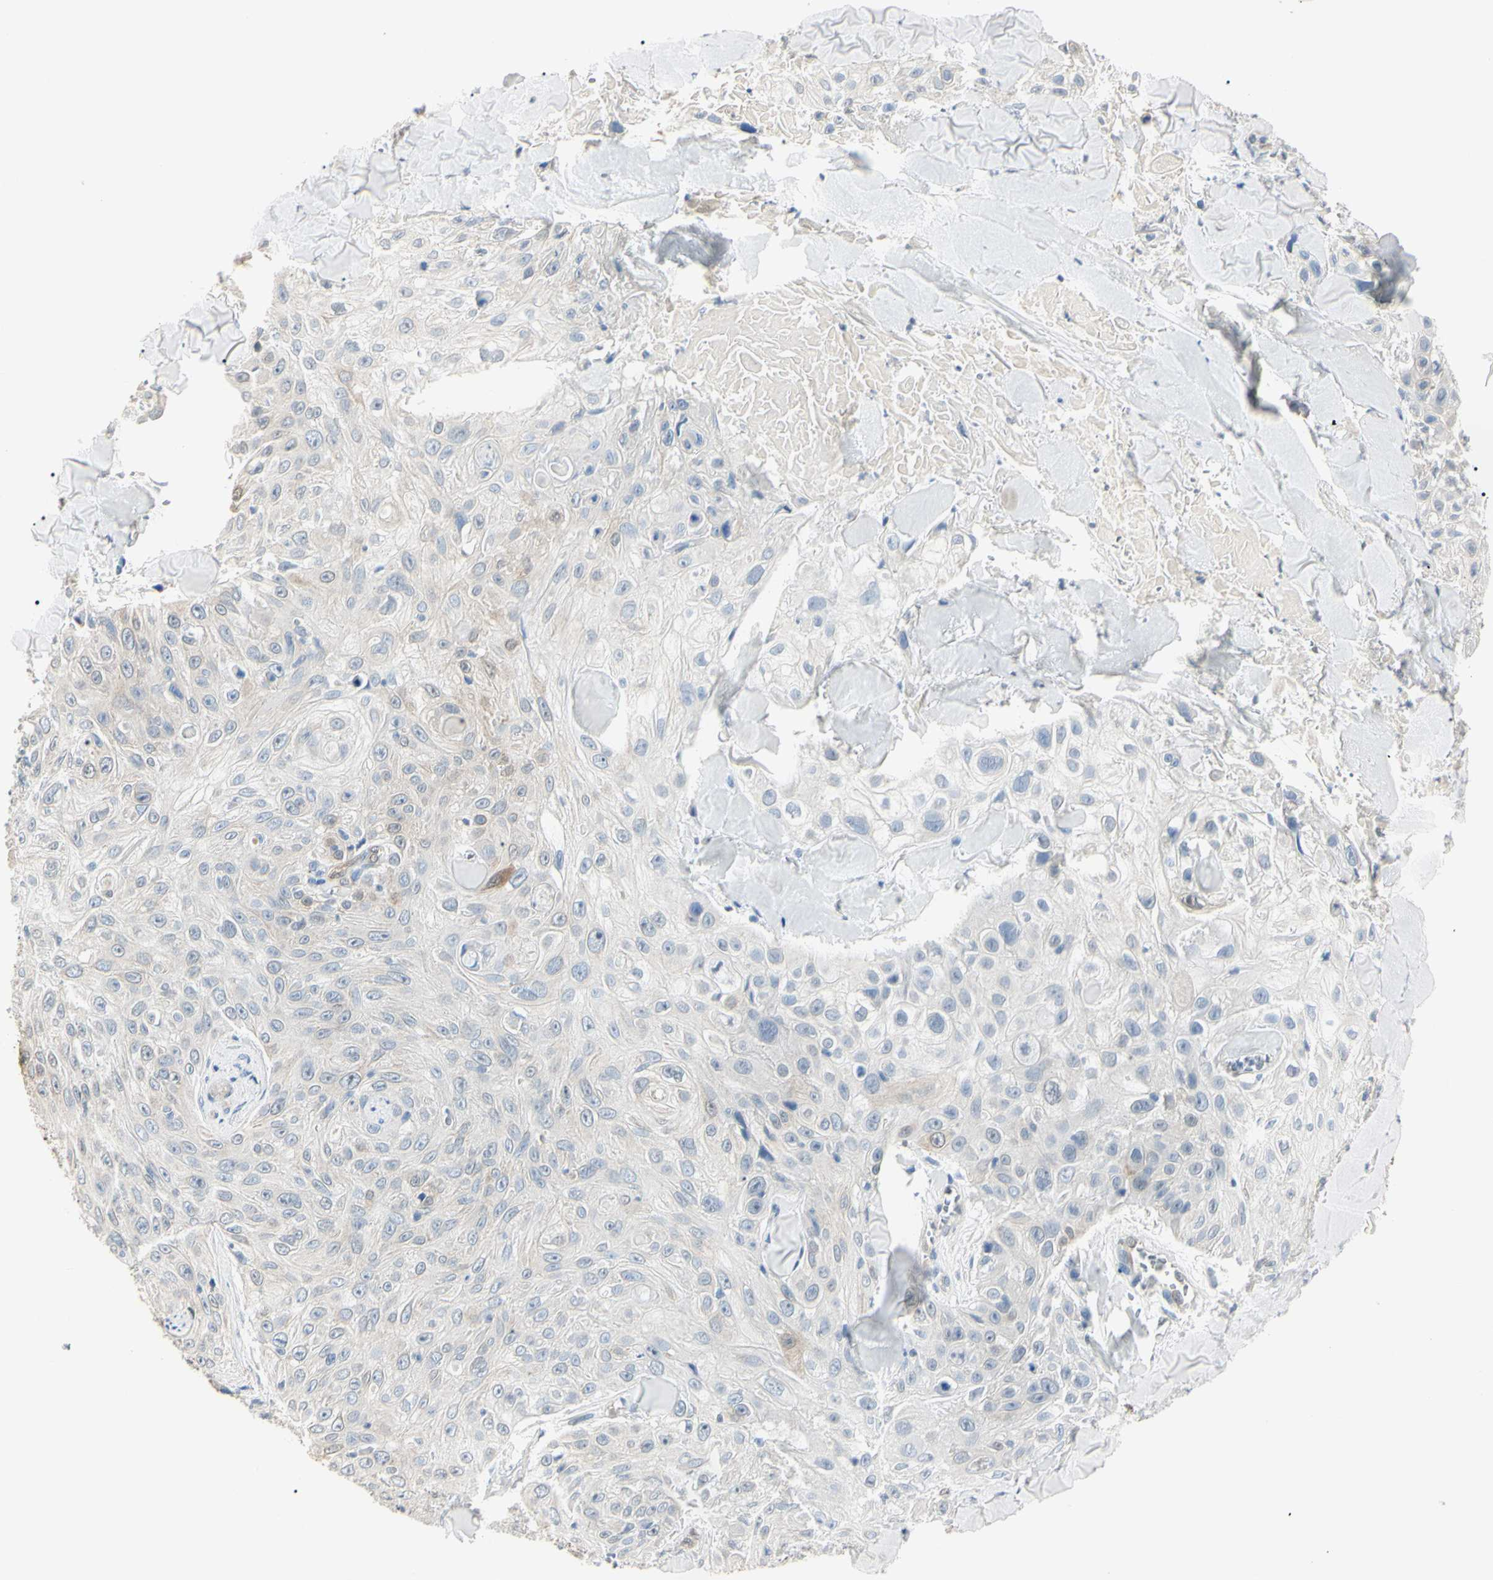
{"staining": {"intensity": "moderate", "quantity": "<25%", "location": "cytoplasmic/membranous"}, "tissue": "skin cancer", "cell_type": "Tumor cells", "image_type": "cancer", "snomed": [{"axis": "morphology", "description": "Squamous cell carcinoma, NOS"}, {"axis": "topography", "description": "Skin"}], "caption": "Immunohistochemistry (IHC) micrograph of squamous cell carcinoma (skin) stained for a protein (brown), which shows low levels of moderate cytoplasmic/membranous positivity in approximately <25% of tumor cells.", "gene": "AKR1C3", "patient": {"sex": "male", "age": 86}}